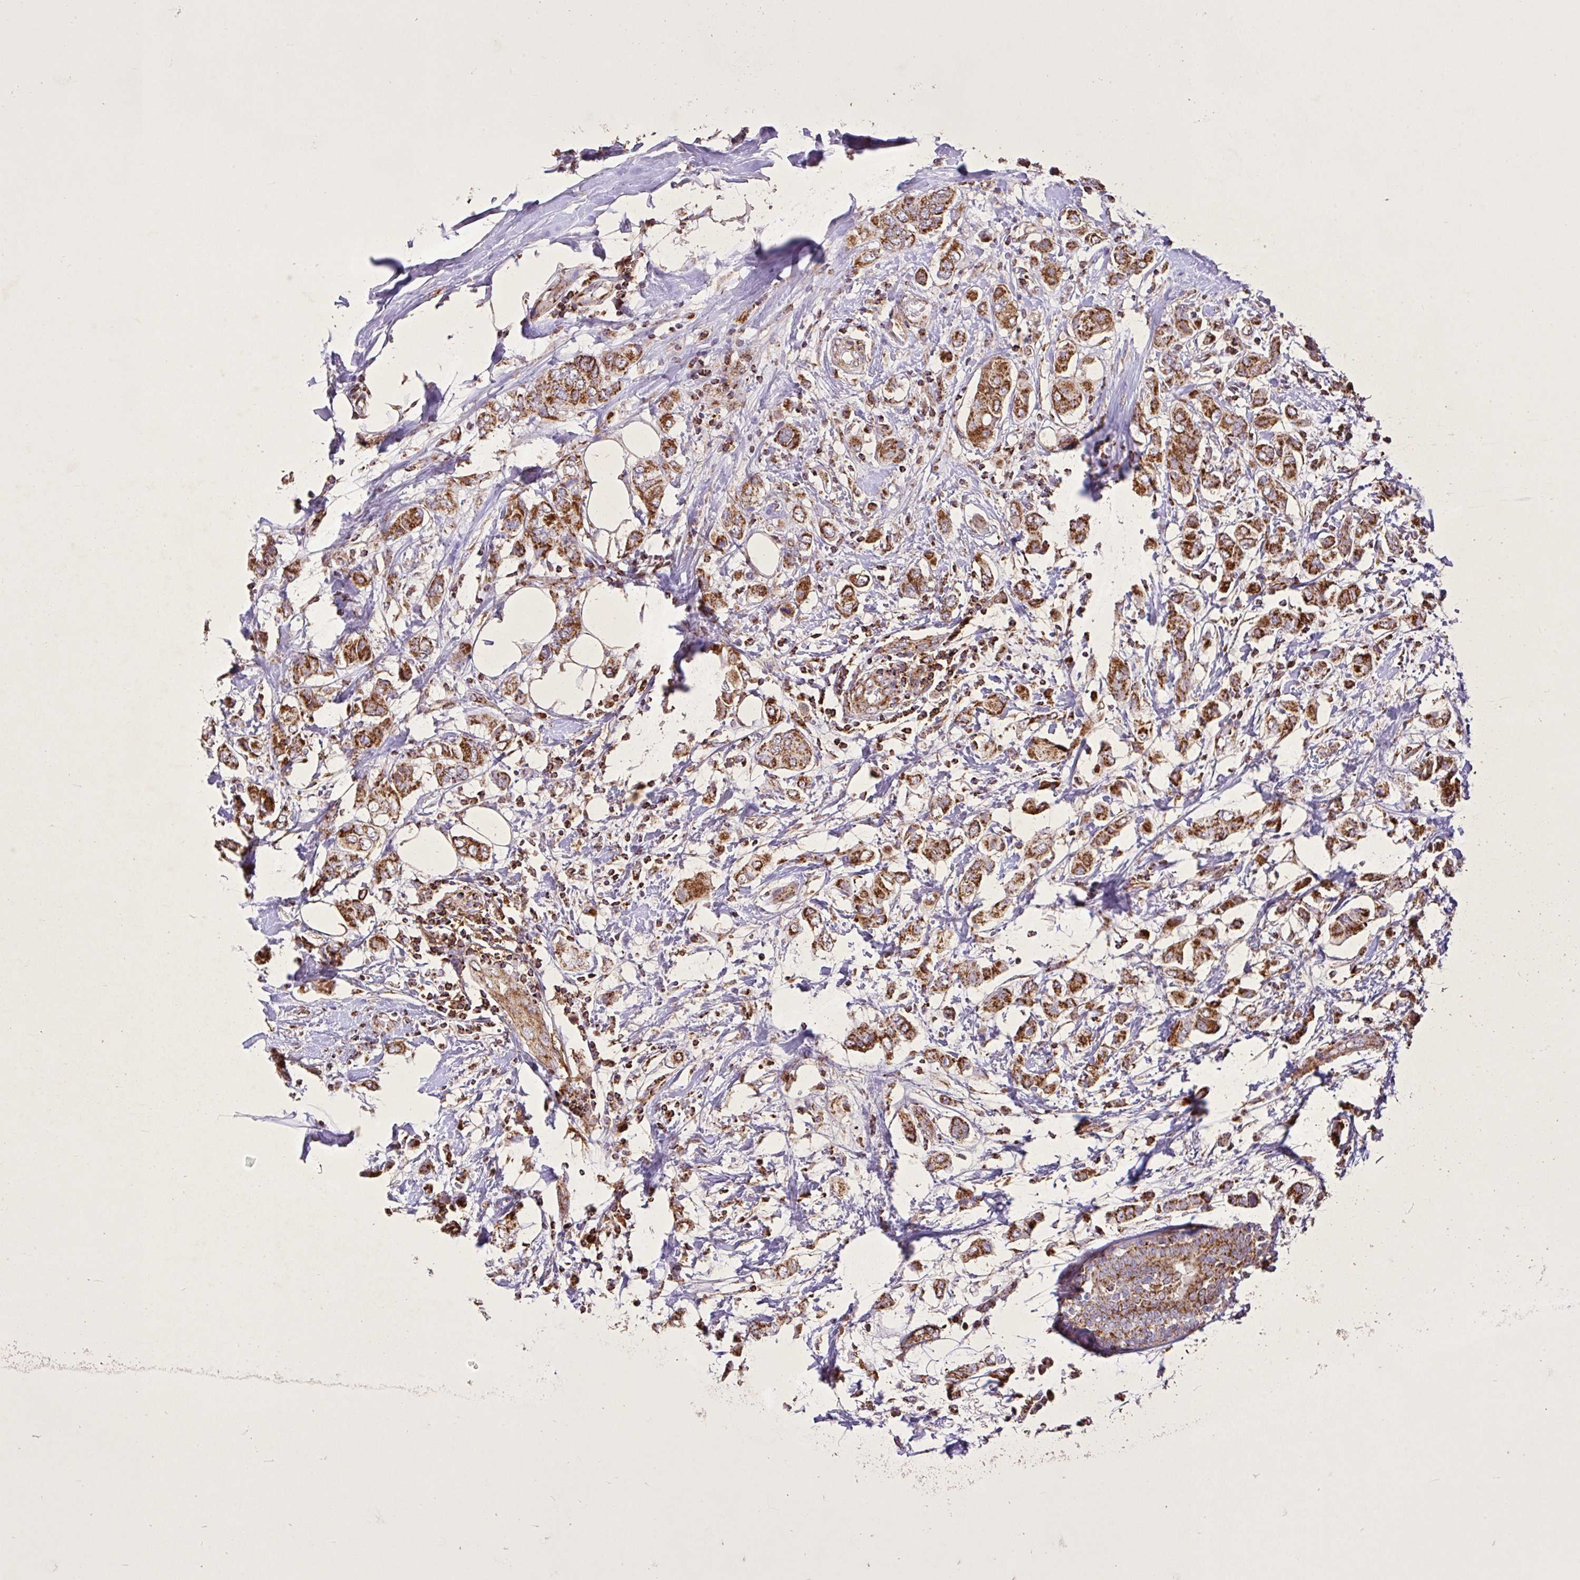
{"staining": {"intensity": "strong", "quantity": ">75%", "location": "cytoplasmic/membranous"}, "tissue": "breast cancer", "cell_type": "Tumor cells", "image_type": "cancer", "snomed": [{"axis": "morphology", "description": "Lobular carcinoma"}, {"axis": "topography", "description": "Breast"}], "caption": "Protein staining of breast cancer (lobular carcinoma) tissue reveals strong cytoplasmic/membranous expression in about >75% of tumor cells. (IHC, brightfield microscopy, high magnification).", "gene": "AGK", "patient": {"sex": "female", "age": 51}}